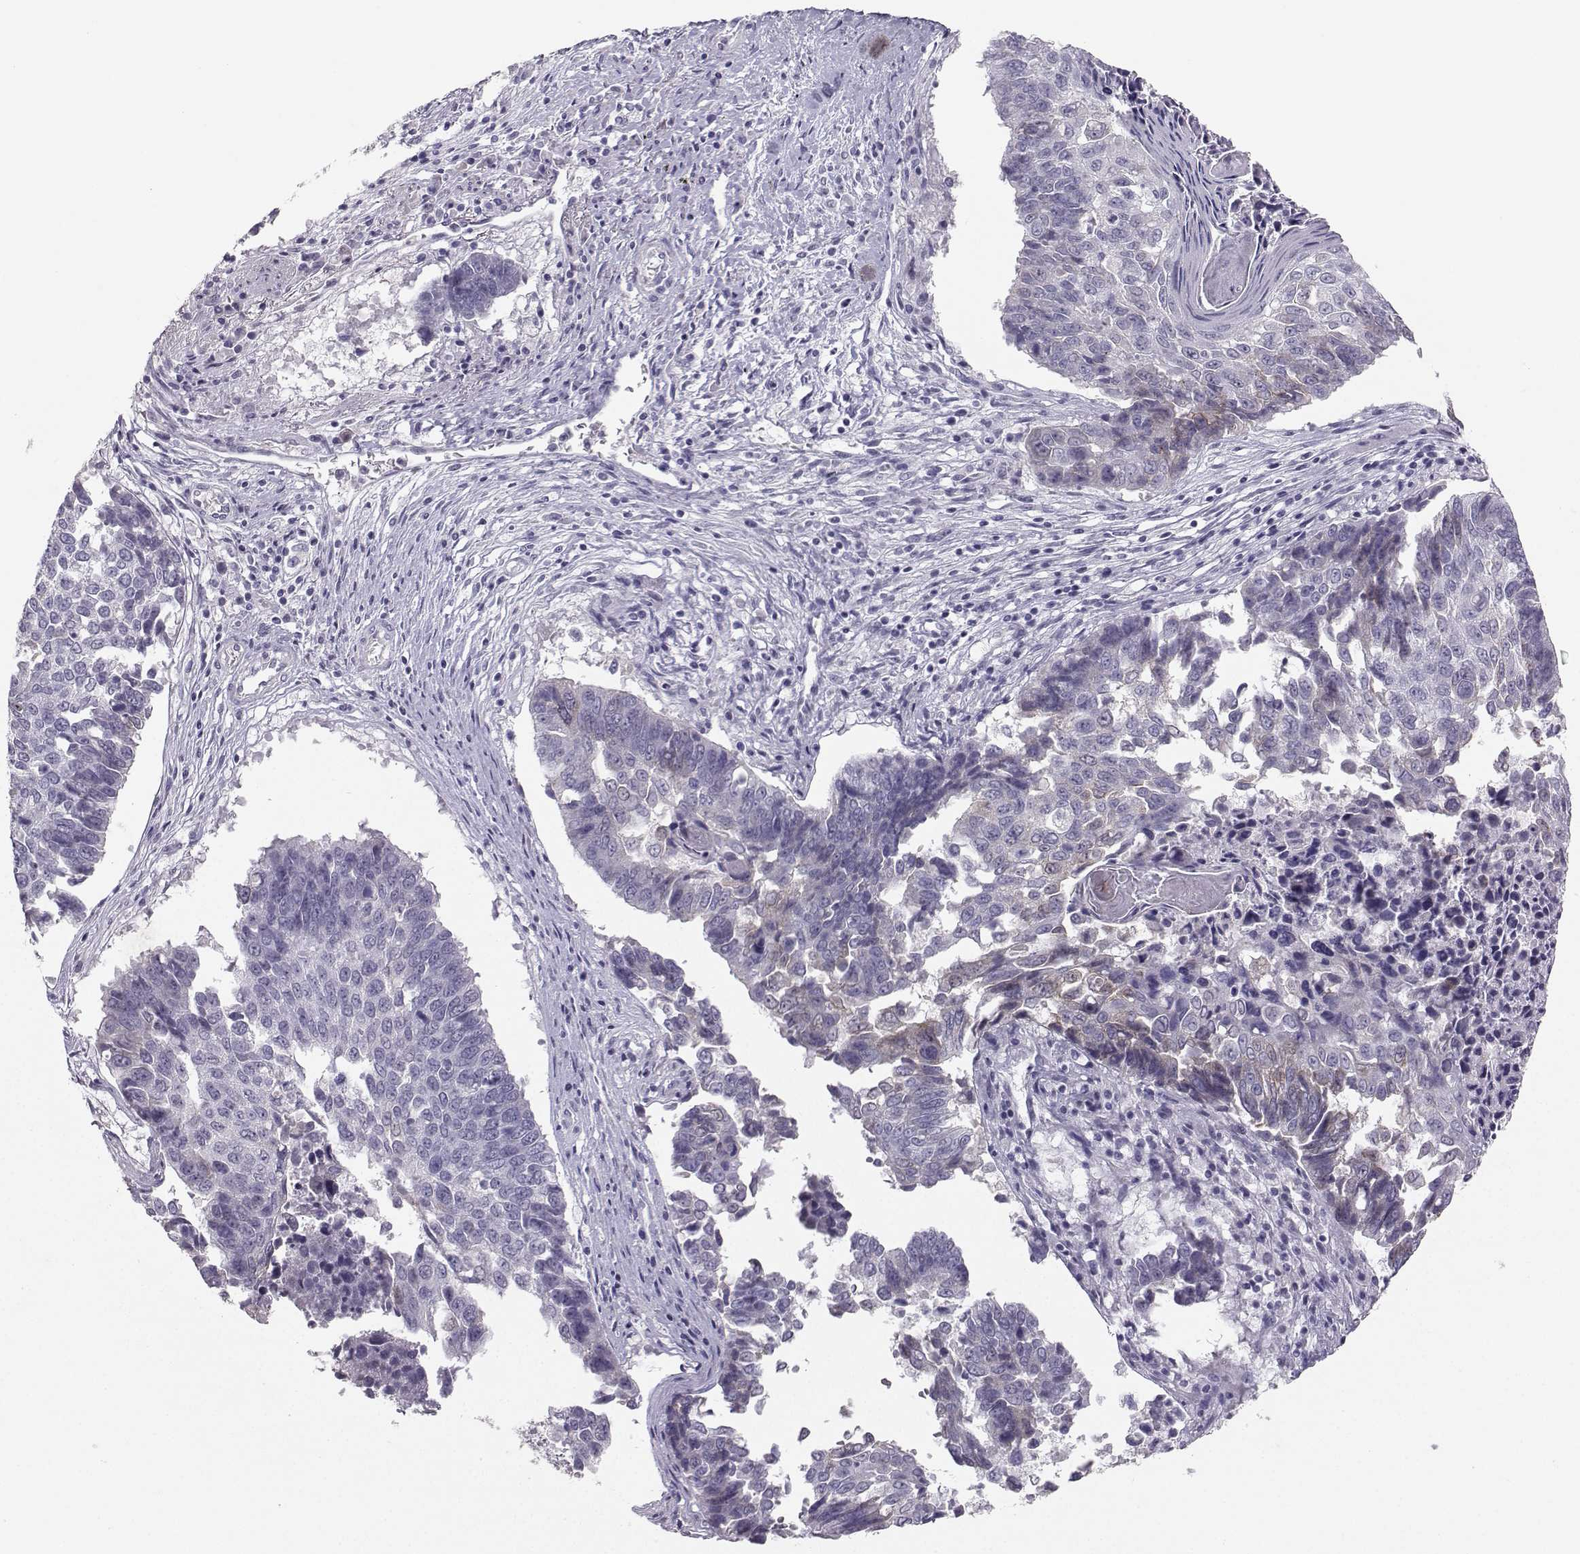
{"staining": {"intensity": "negative", "quantity": "none", "location": "none"}, "tissue": "lung cancer", "cell_type": "Tumor cells", "image_type": "cancer", "snomed": [{"axis": "morphology", "description": "Squamous cell carcinoma, NOS"}, {"axis": "topography", "description": "Lung"}], "caption": "Immunohistochemistry (IHC) photomicrograph of neoplastic tissue: lung cancer stained with DAB demonstrates no significant protein positivity in tumor cells.", "gene": "PKP2", "patient": {"sex": "male", "age": 73}}